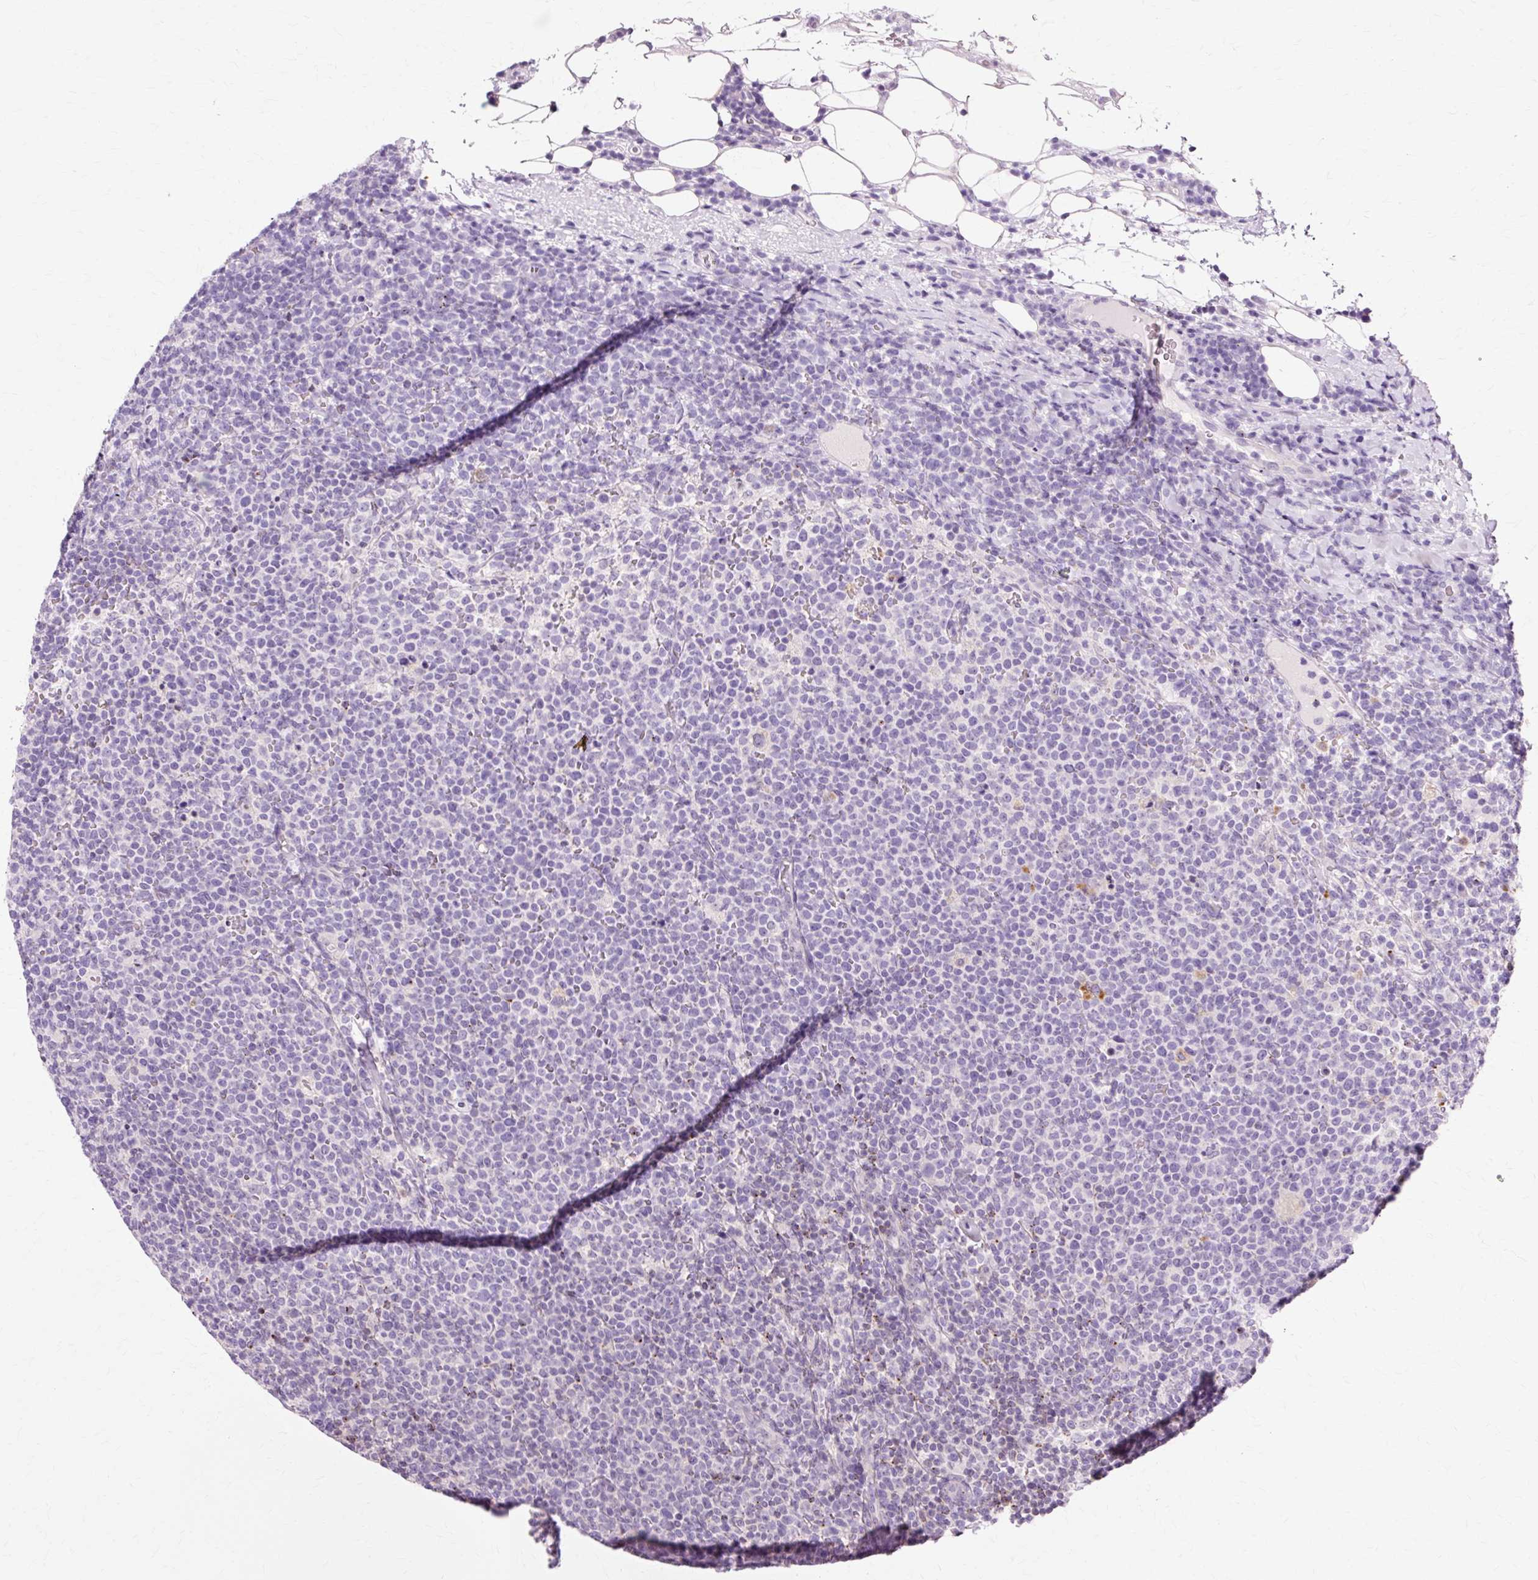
{"staining": {"intensity": "negative", "quantity": "none", "location": "none"}, "tissue": "lymphoma", "cell_type": "Tumor cells", "image_type": "cancer", "snomed": [{"axis": "morphology", "description": "Malignant lymphoma, non-Hodgkin's type, High grade"}, {"axis": "topography", "description": "Lymph node"}], "caption": "This histopathology image is of malignant lymphoma, non-Hodgkin's type (high-grade) stained with immunohistochemistry to label a protein in brown with the nuclei are counter-stained blue. There is no staining in tumor cells. (DAB immunohistochemistry visualized using brightfield microscopy, high magnification).", "gene": "VN1R2", "patient": {"sex": "male", "age": 61}}